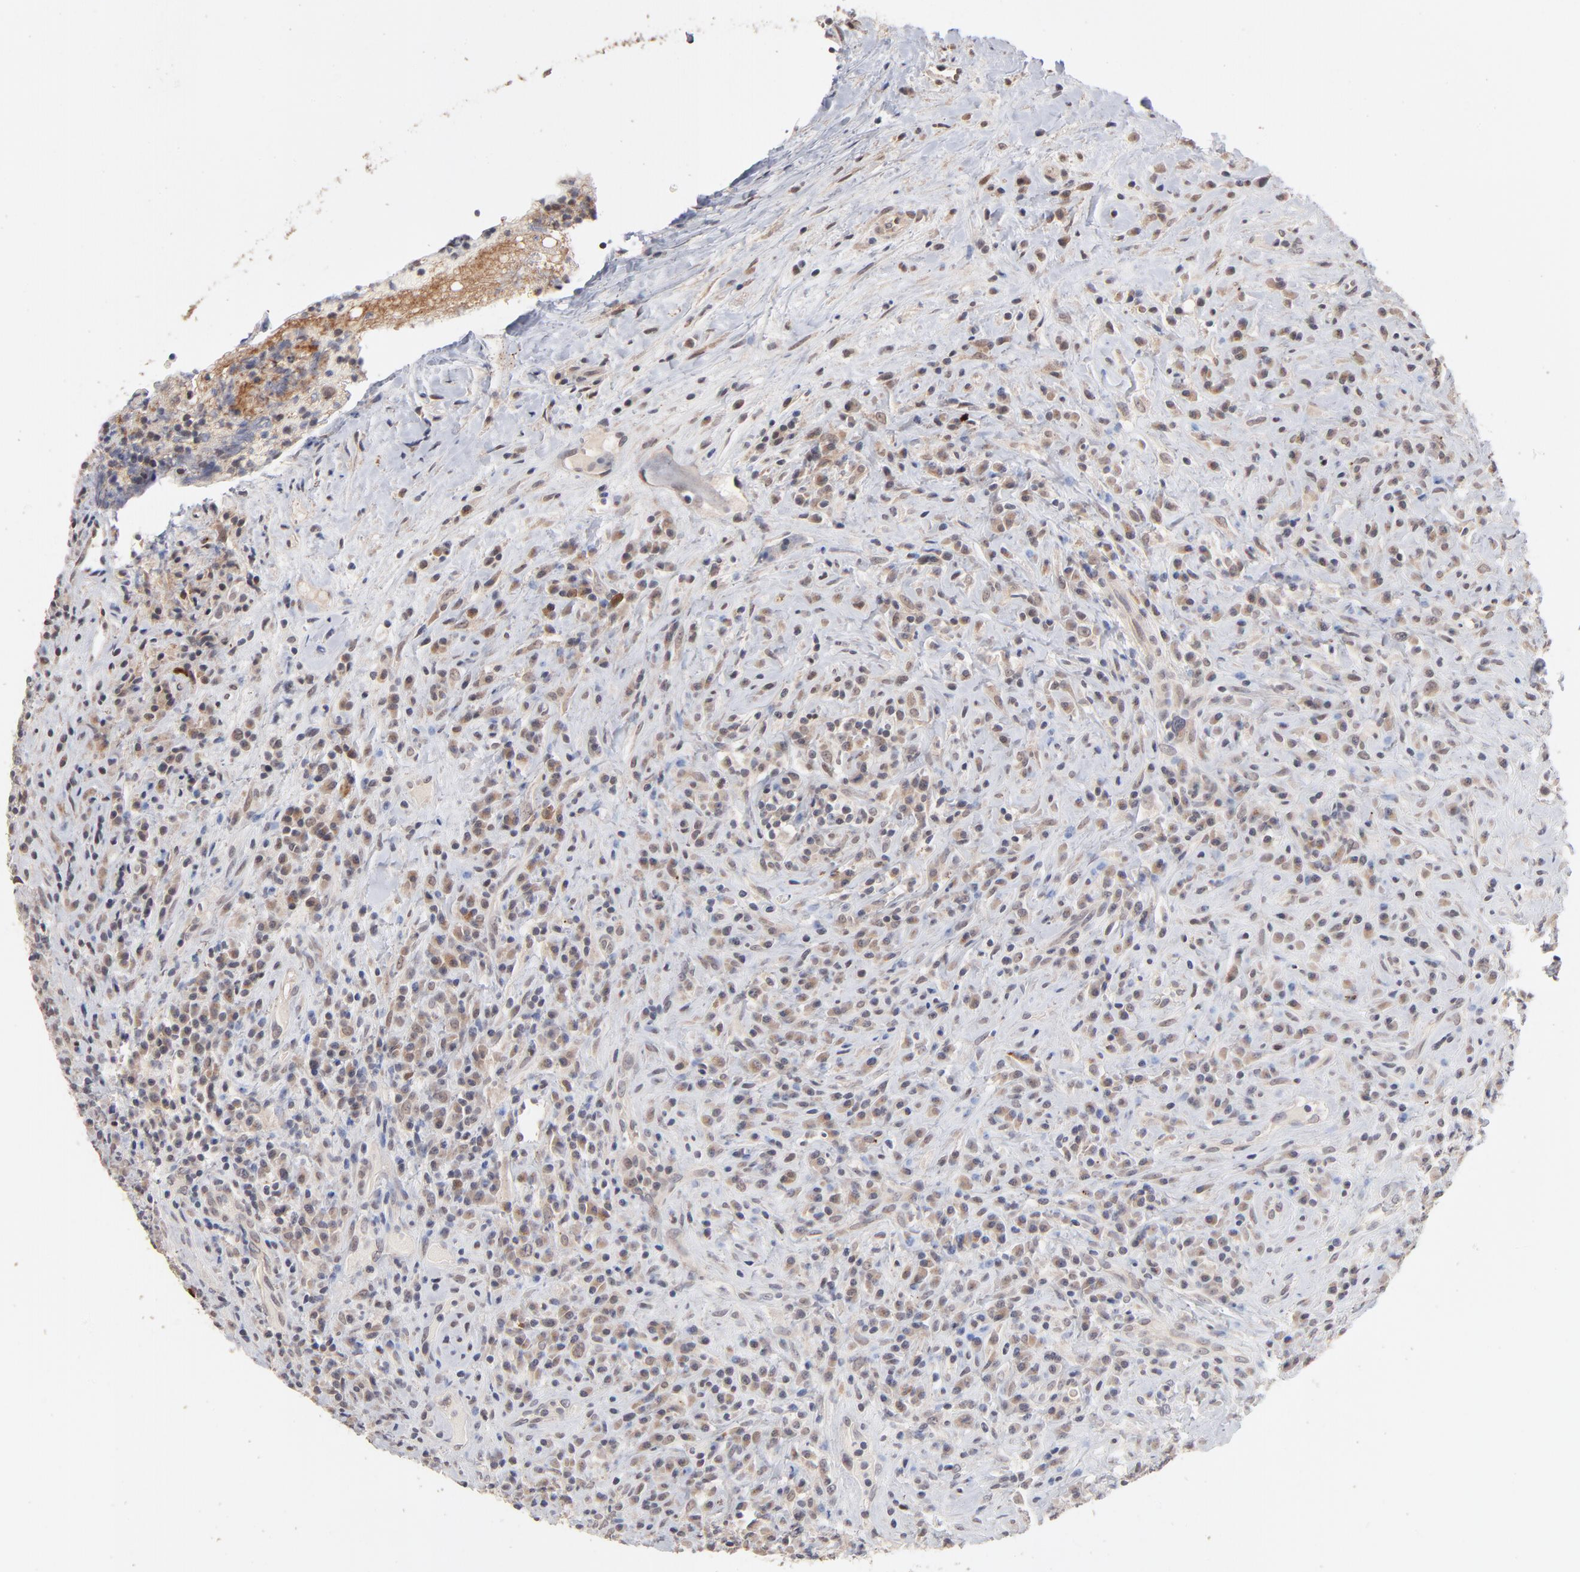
{"staining": {"intensity": "weak", "quantity": "<25%", "location": "cytoplasmic/membranous,nuclear"}, "tissue": "lymphoma", "cell_type": "Tumor cells", "image_type": "cancer", "snomed": [{"axis": "morphology", "description": "Hodgkin's disease, NOS"}, {"axis": "topography", "description": "Lymph node"}], "caption": "High power microscopy micrograph of an immunohistochemistry image of lymphoma, revealing no significant staining in tumor cells.", "gene": "MSL2", "patient": {"sex": "female", "age": 25}}